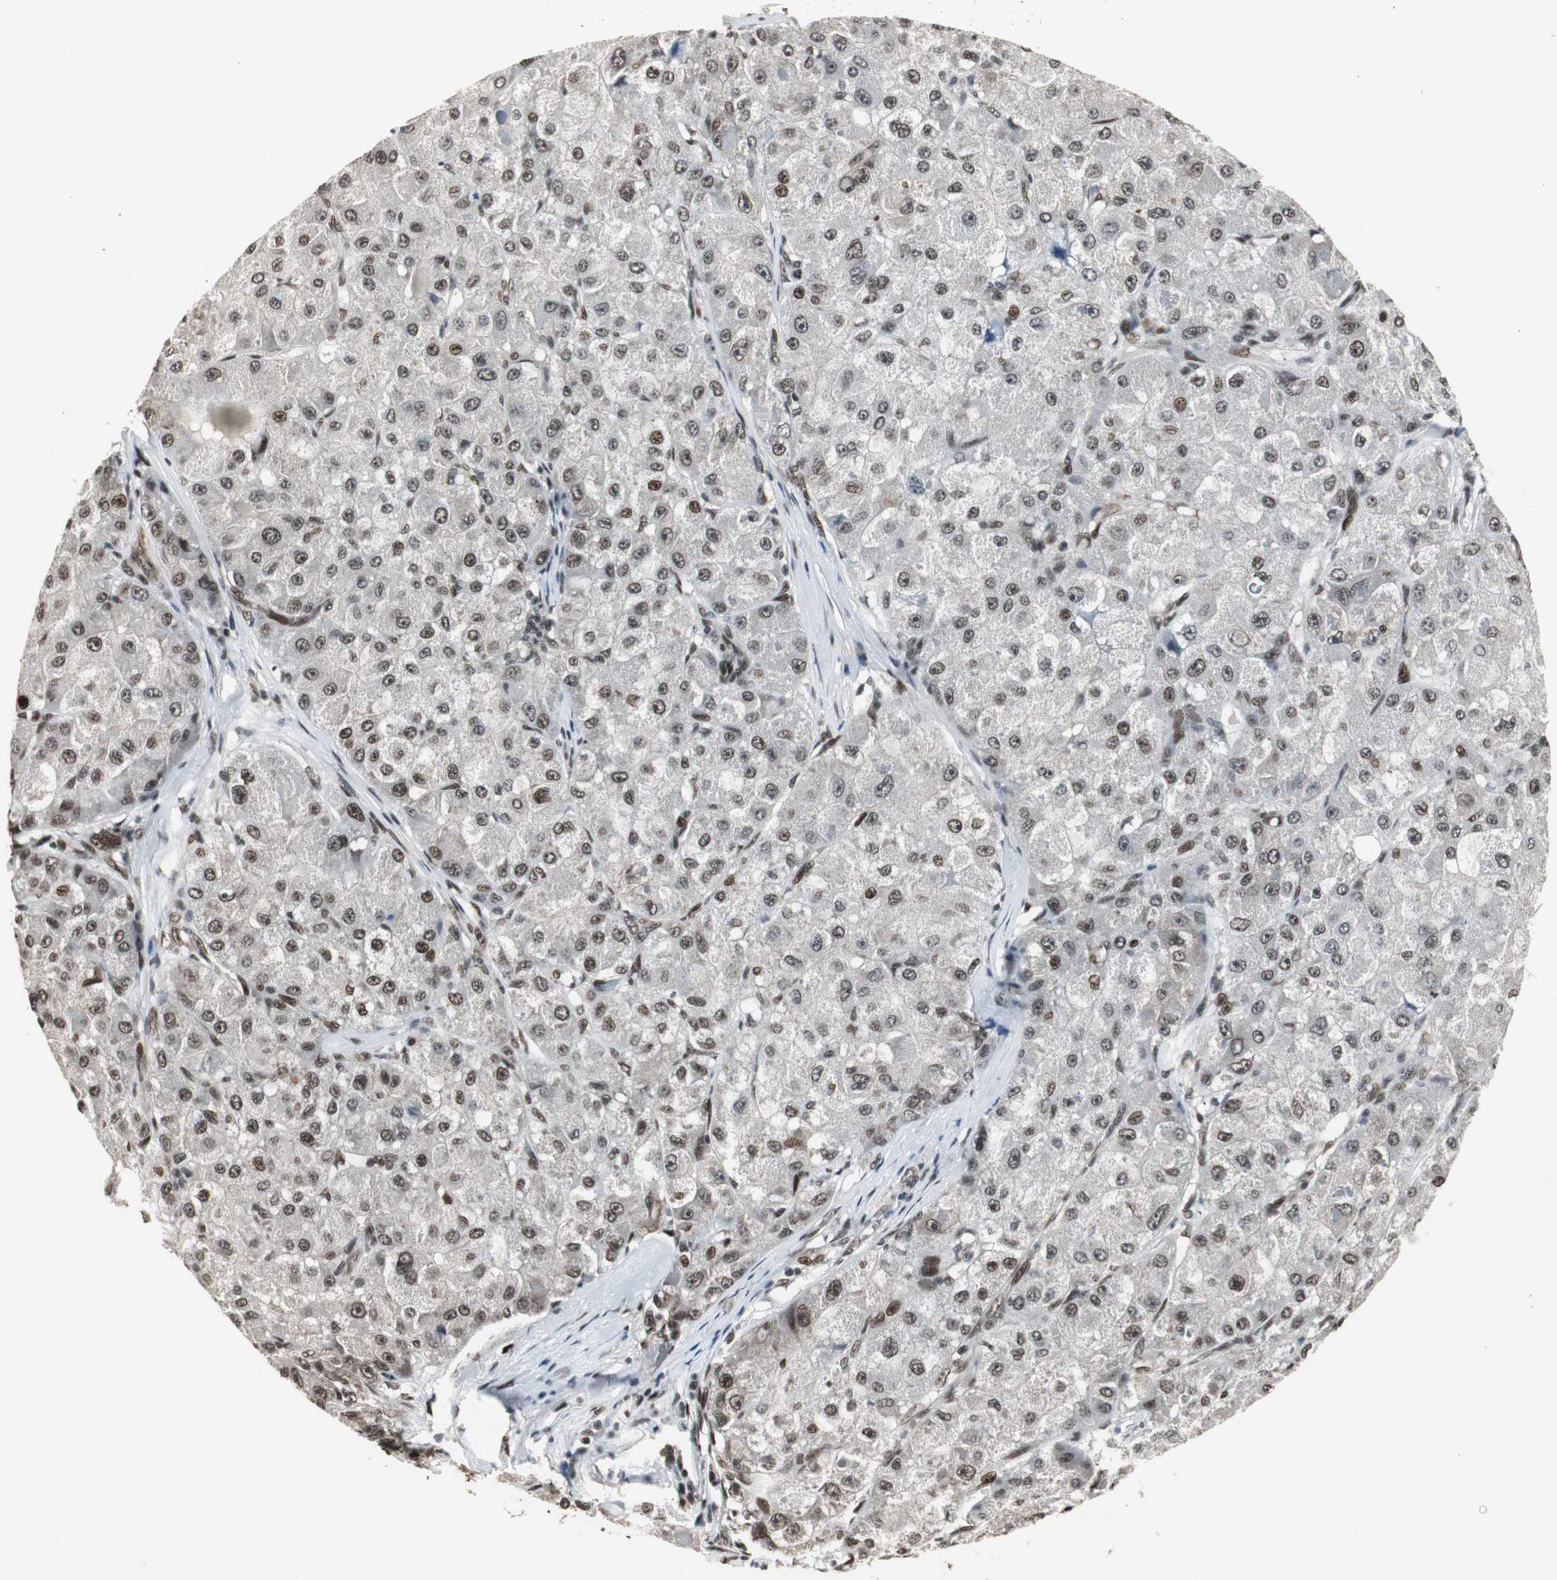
{"staining": {"intensity": "moderate", "quantity": ">75%", "location": "nuclear"}, "tissue": "liver cancer", "cell_type": "Tumor cells", "image_type": "cancer", "snomed": [{"axis": "morphology", "description": "Carcinoma, Hepatocellular, NOS"}, {"axis": "topography", "description": "Liver"}], "caption": "Liver cancer stained with immunohistochemistry displays moderate nuclear expression in about >75% of tumor cells.", "gene": "TAF5", "patient": {"sex": "male", "age": 80}}